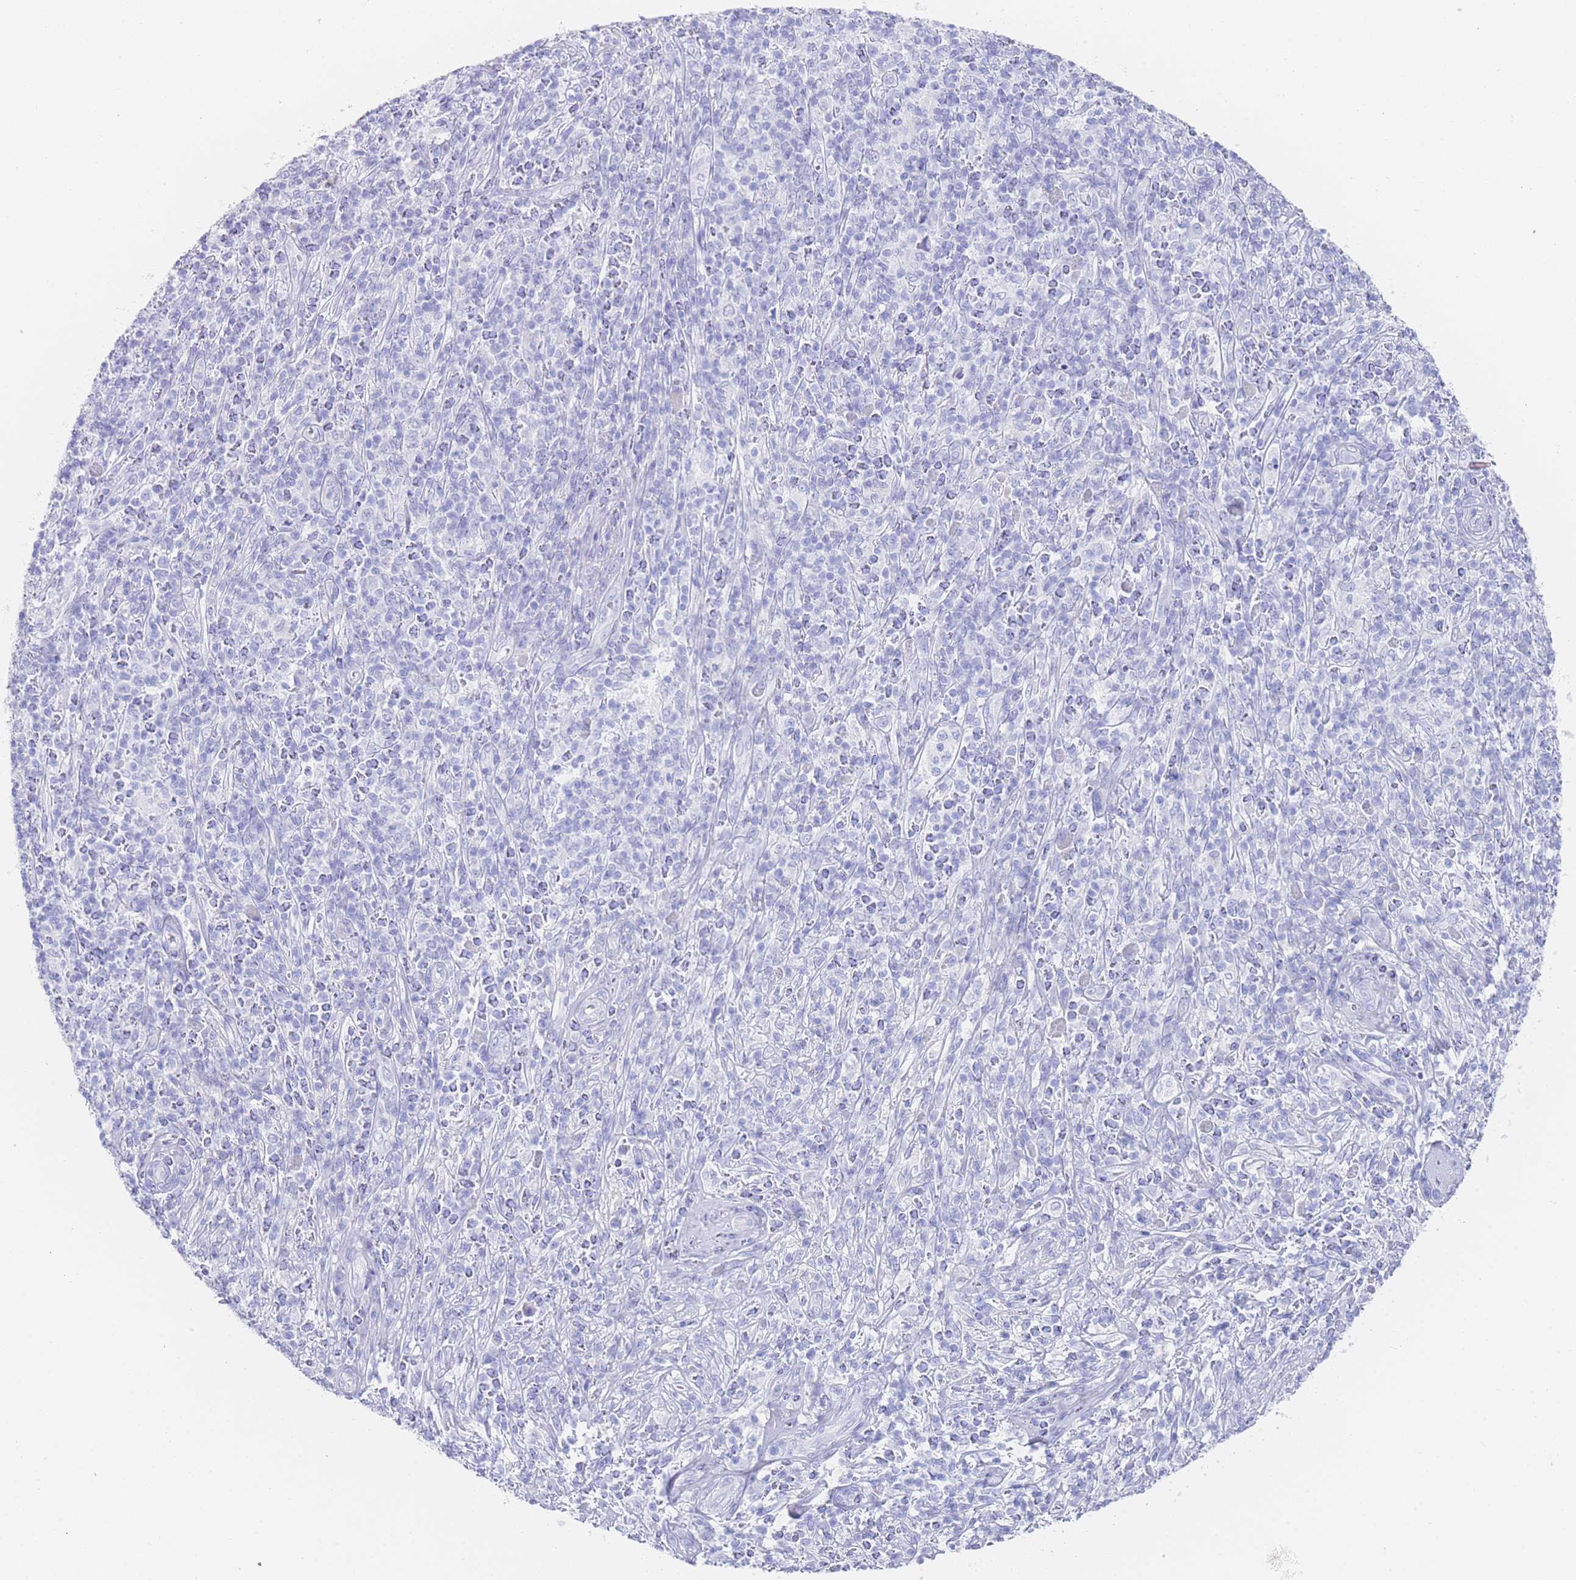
{"staining": {"intensity": "negative", "quantity": "none", "location": "none"}, "tissue": "melanoma", "cell_type": "Tumor cells", "image_type": "cancer", "snomed": [{"axis": "morphology", "description": "Malignant melanoma, NOS"}, {"axis": "topography", "description": "Skin"}], "caption": "This is a photomicrograph of immunohistochemistry staining of melanoma, which shows no staining in tumor cells.", "gene": "LRRC37A", "patient": {"sex": "male", "age": 66}}